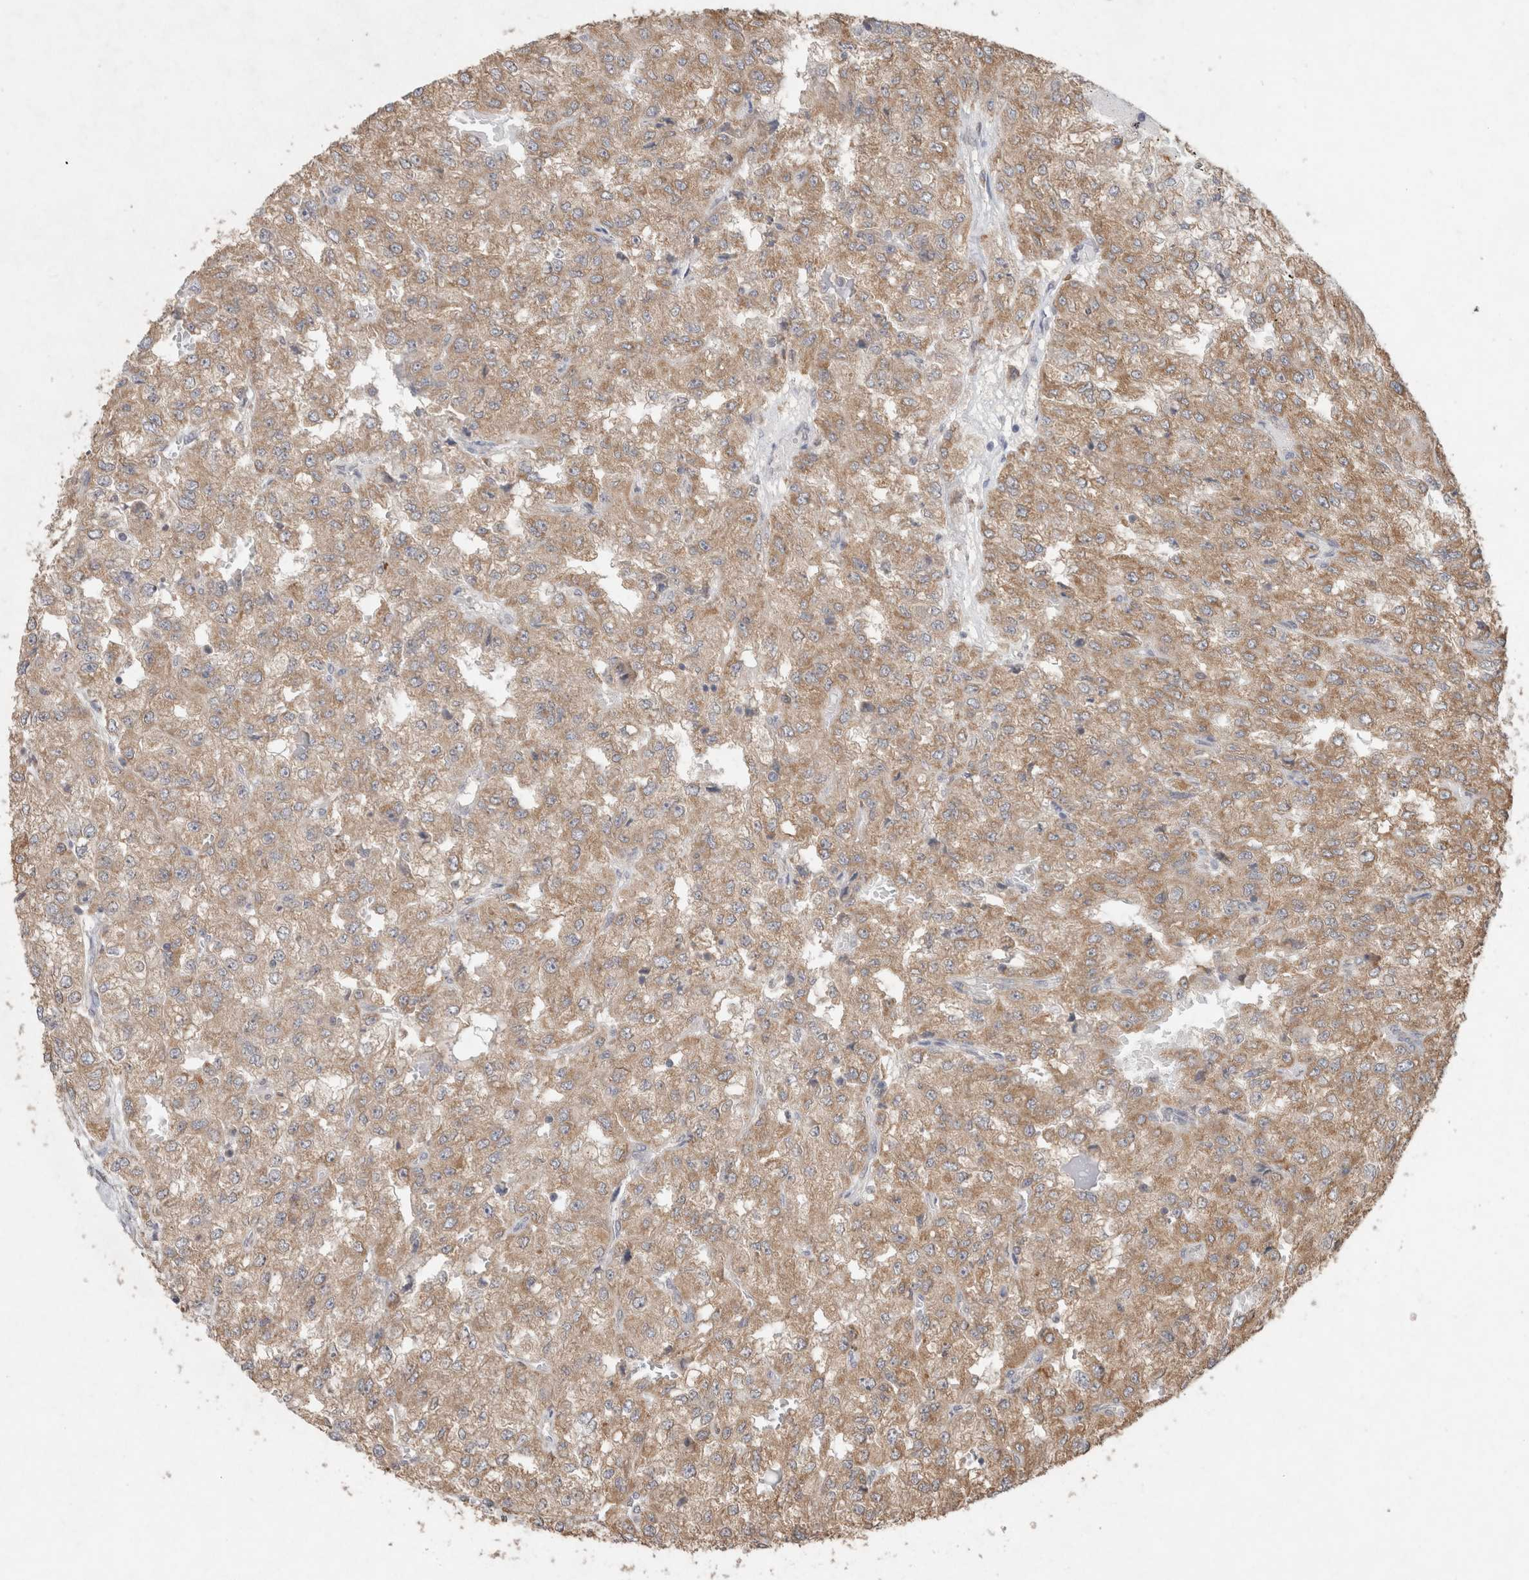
{"staining": {"intensity": "moderate", "quantity": ">75%", "location": "cytoplasmic/membranous"}, "tissue": "renal cancer", "cell_type": "Tumor cells", "image_type": "cancer", "snomed": [{"axis": "morphology", "description": "Adenocarcinoma, NOS"}, {"axis": "topography", "description": "Kidney"}], "caption": "A medium amount of moderate cytoplasmic/membranous expression is present in about >75% of tumor cells in renal adenocarcinoma tissue. (brown staining indicates protein expression, while blue staining denotes nuclei).", "gene": "RAB14", "patient": {"sex": "female", "age": 54}}